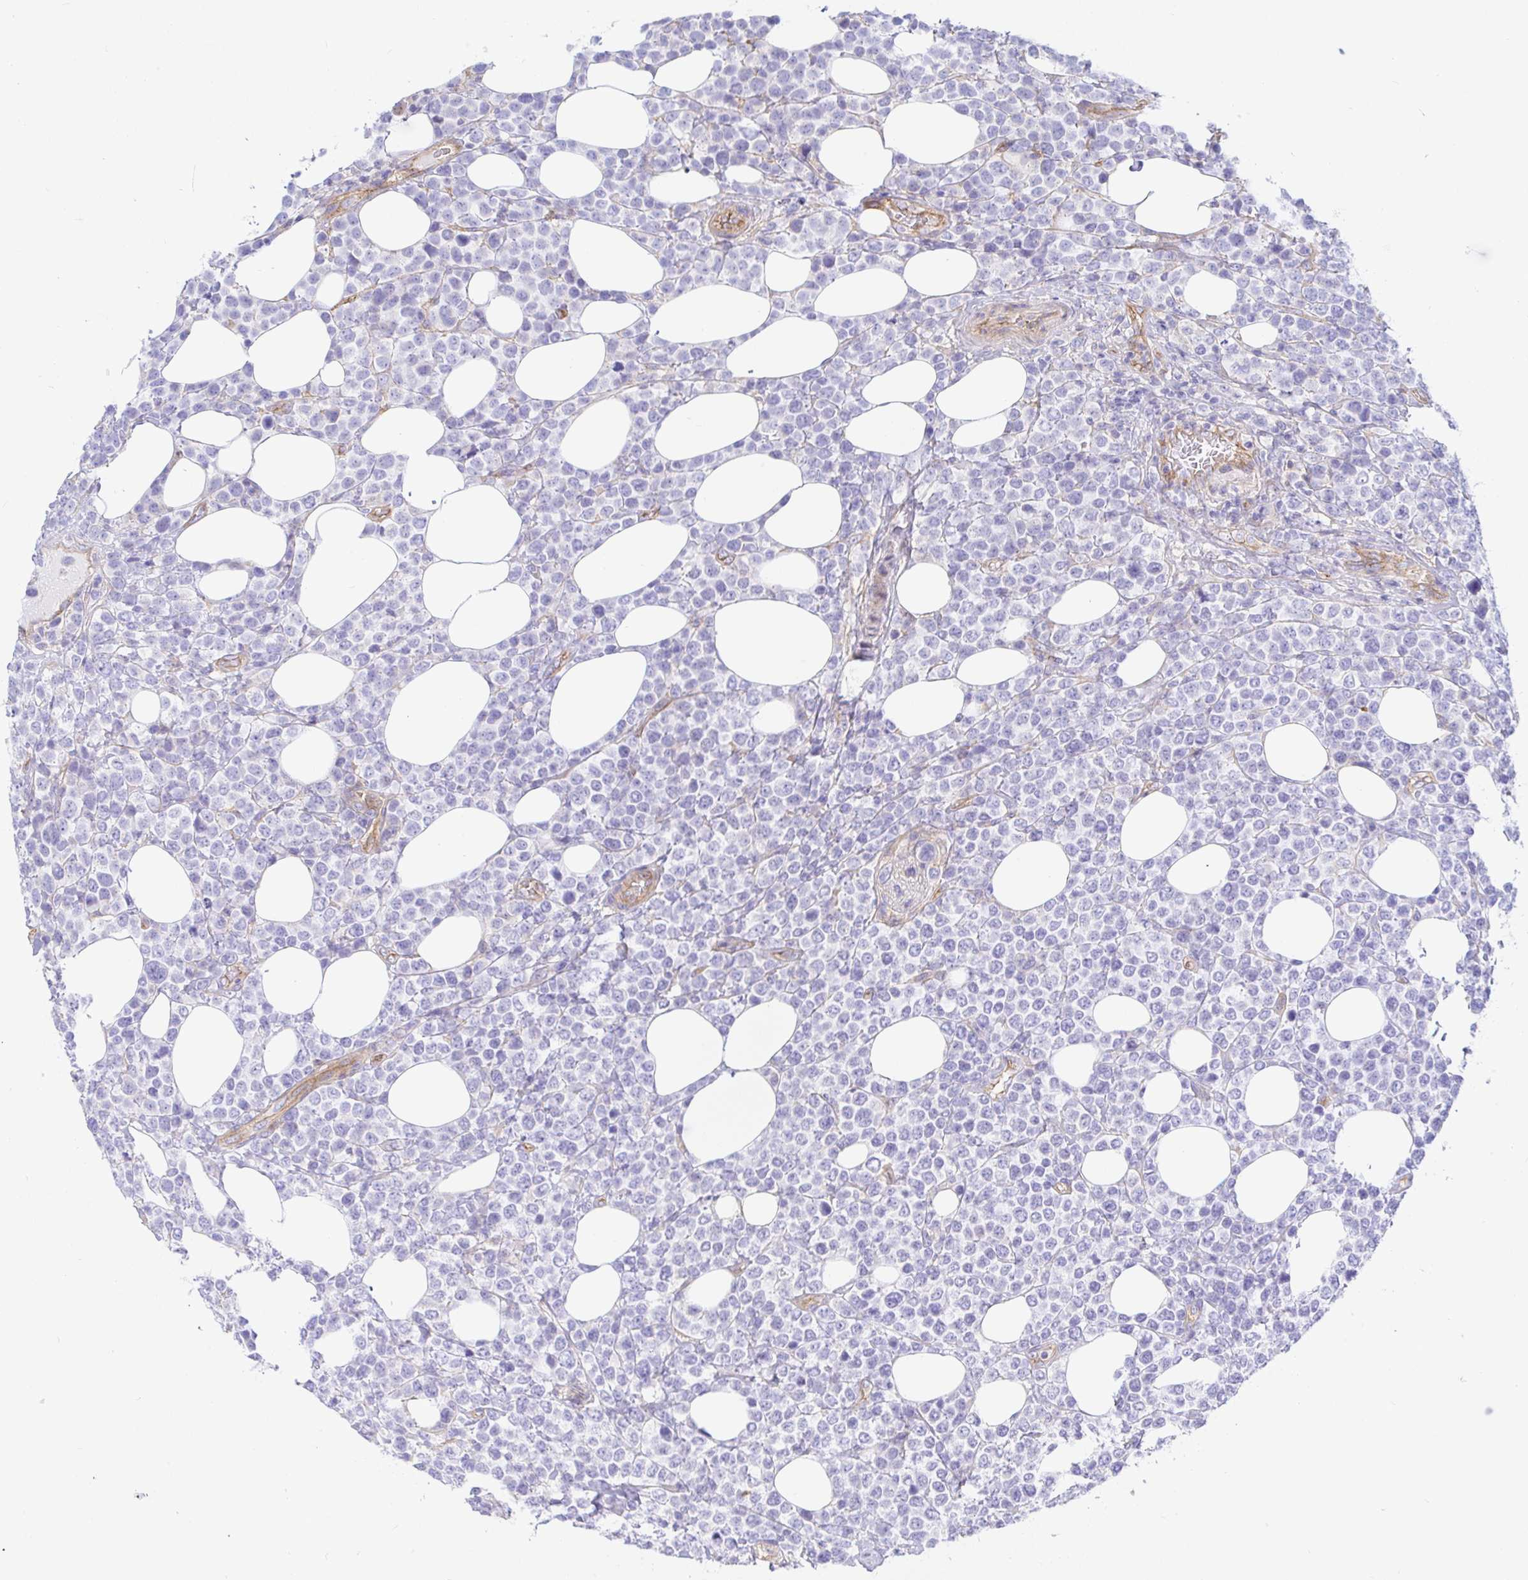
{"staining": {"intensity": "negative", "quantity": "none", "location": "none"}, "tissue": "lymphoma", "cell_type": "Tumor cells", "image_type": "cancer", "snomed": [{"axis": "morphology", "description": "Malignant lymphoma, non-Hodgkin's type, High grade"}, {"axis": "topography", "description": "Soft tissue"}], "caption": "DAB immunohistochemical staining of human lymphoma displays no significant staining in tumor cells.", "gene": "ARL4D", "patient": {"sex": "female", "age": 56}}